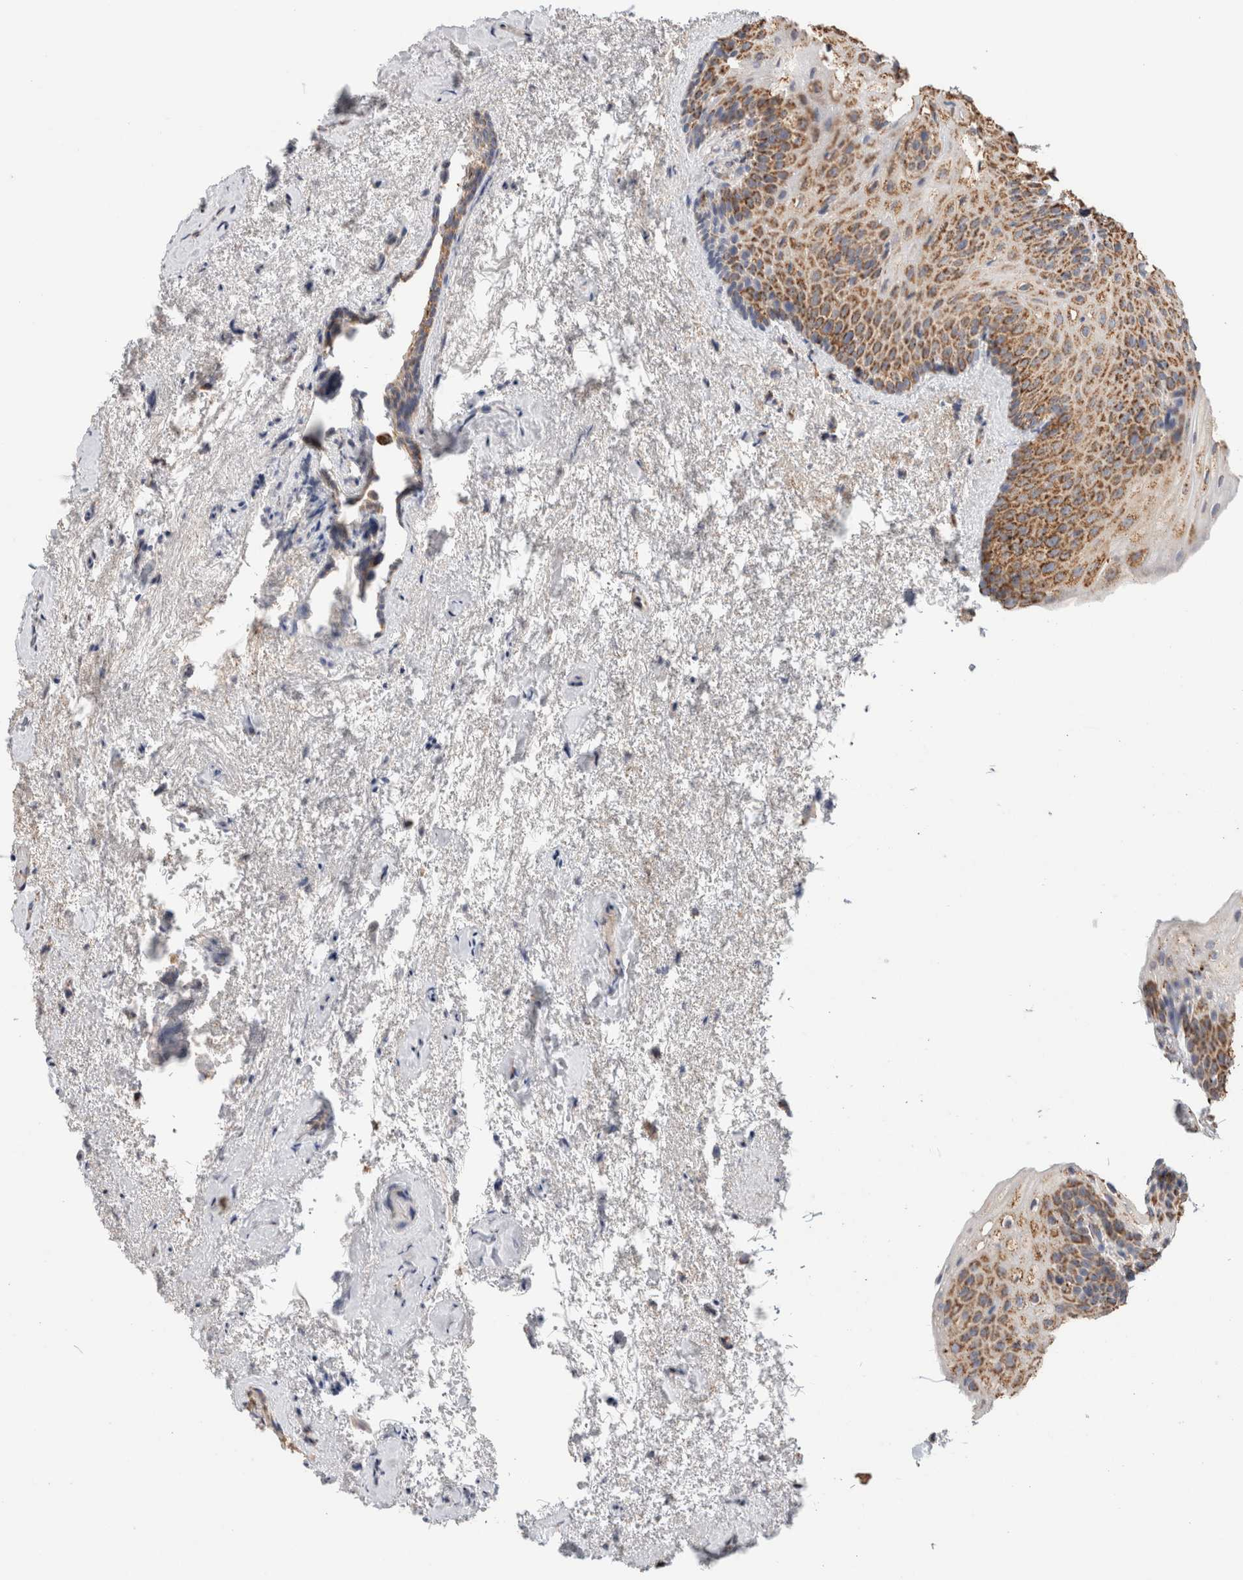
{"staining": {"intensity": "moderate", "quantity": ">75%", "location": "cytoplasmic/membranous"}, "tissue": "urinary bladder", "cell_type": "Urothelial cells", "image_type": "normal", "snomed": [{"axis": "morphology", "description": "Normal tissue, NOS"}, {"axis": "topography", "description": "Urinary bladder"}], "caption": "Immunohistochemistry (IHC) of normal urinary bladder demonstrates medium levels of moderate cytoplasmic/membranous staining in about >75% of urothelial cells.", "gene": "C1QBP", "patient": {"sex": "female", "age": 67}}